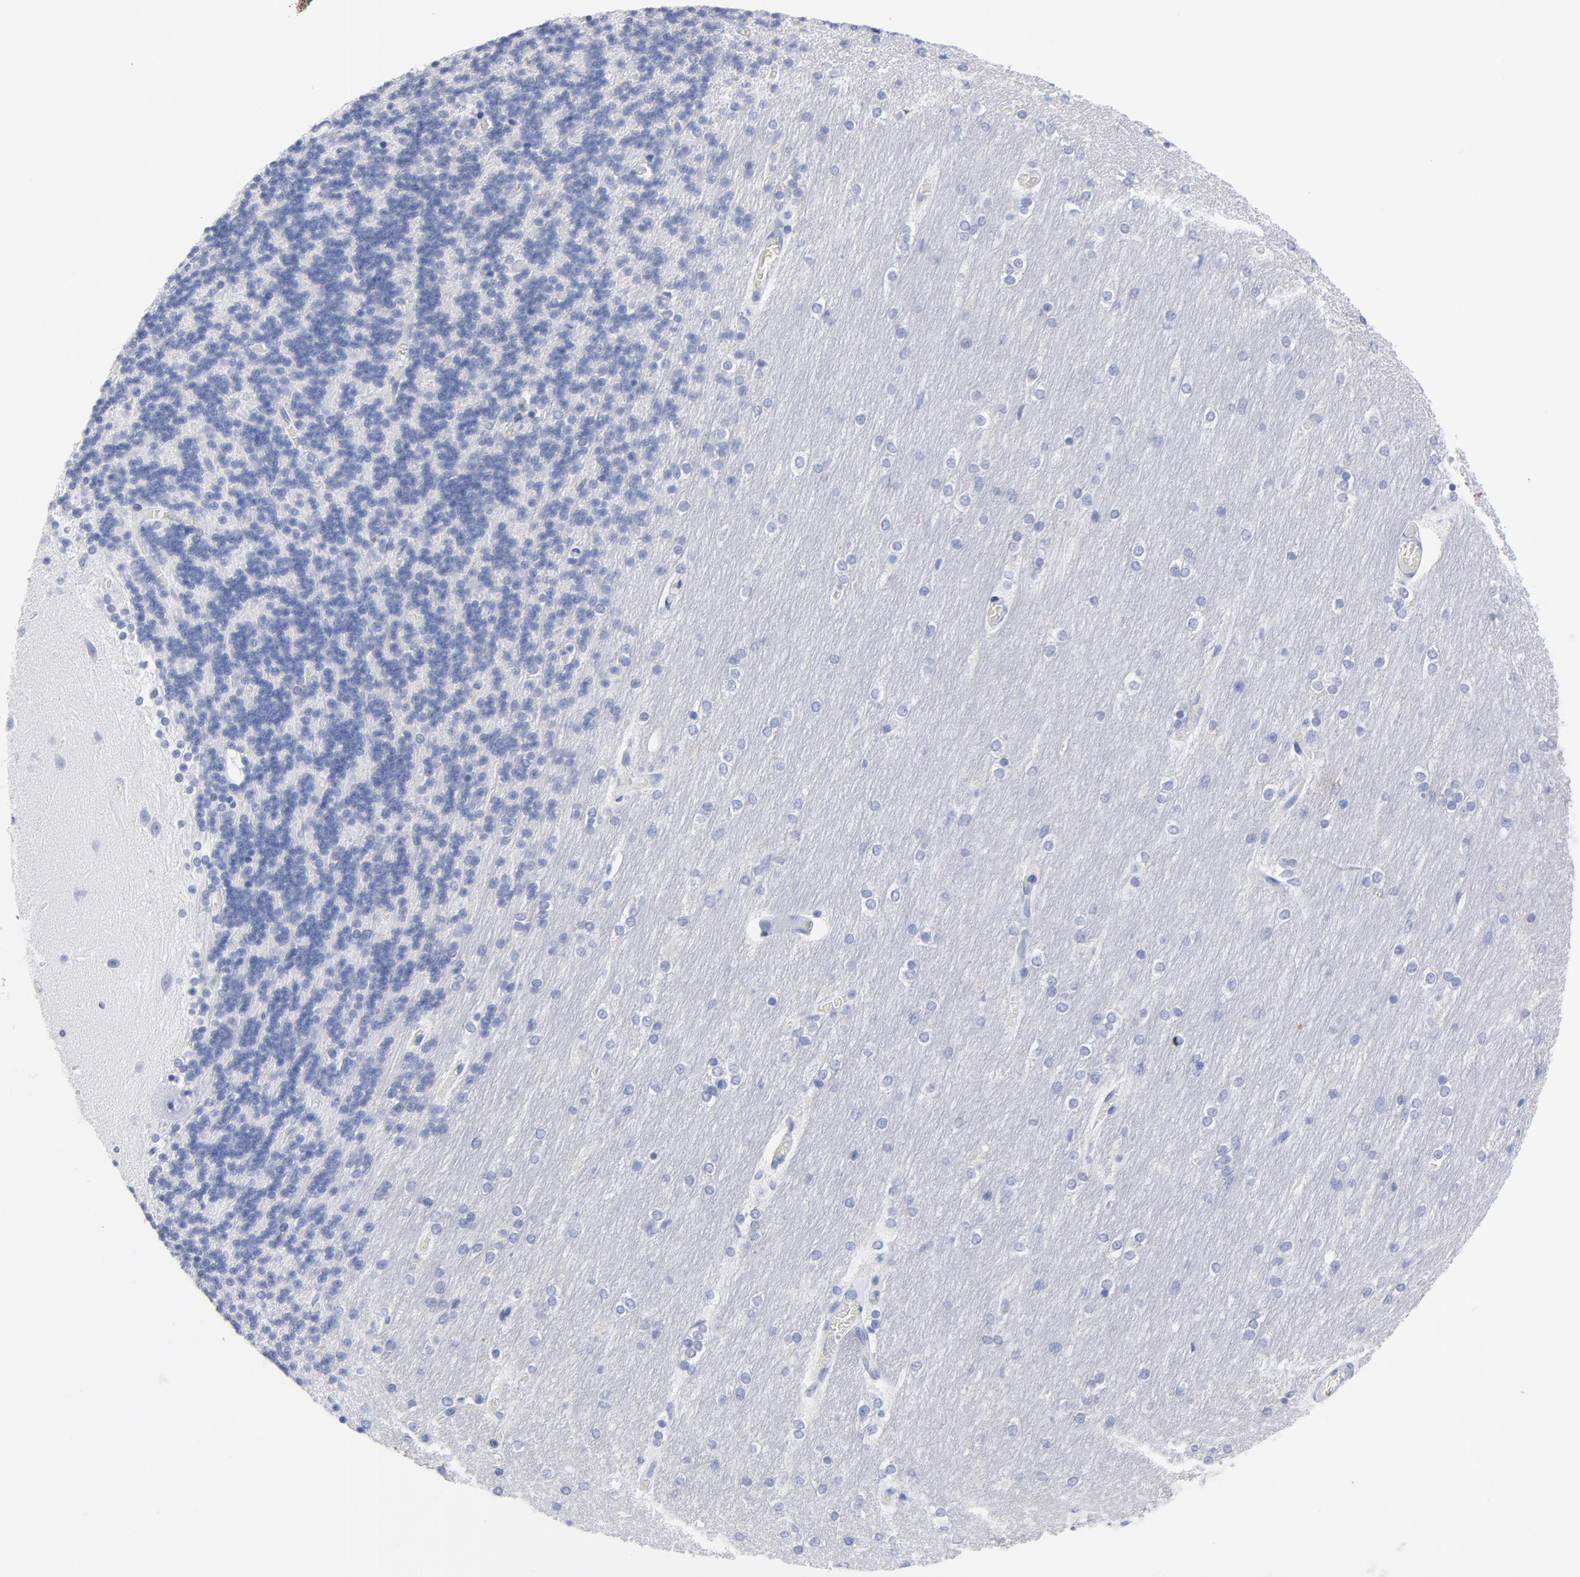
{"staining": {"intensity": "negative", "quantity": "none", "location": "none"}, "tissue": "cerebellum", "cell_type": "Cells in granular layer", "image_type": "normal", "snomed": [{"axis": "morphology", "description": "Normal tissue, NOS"}, {"axis": "topography", "description": "Cerebellum"}], "caption": "Immunohistochemistry histopathology image of benign human cerebellum stained for a protein (brown), which exhibits no staining in cells in granular layer. (DAB (3,3'-diaminobenzidine) immunohistochemistry (IHC) visualized using brightfield microscopy, high magnification).", "gene": "ACY1", "patient": {"sex": "female", "age": 54}}